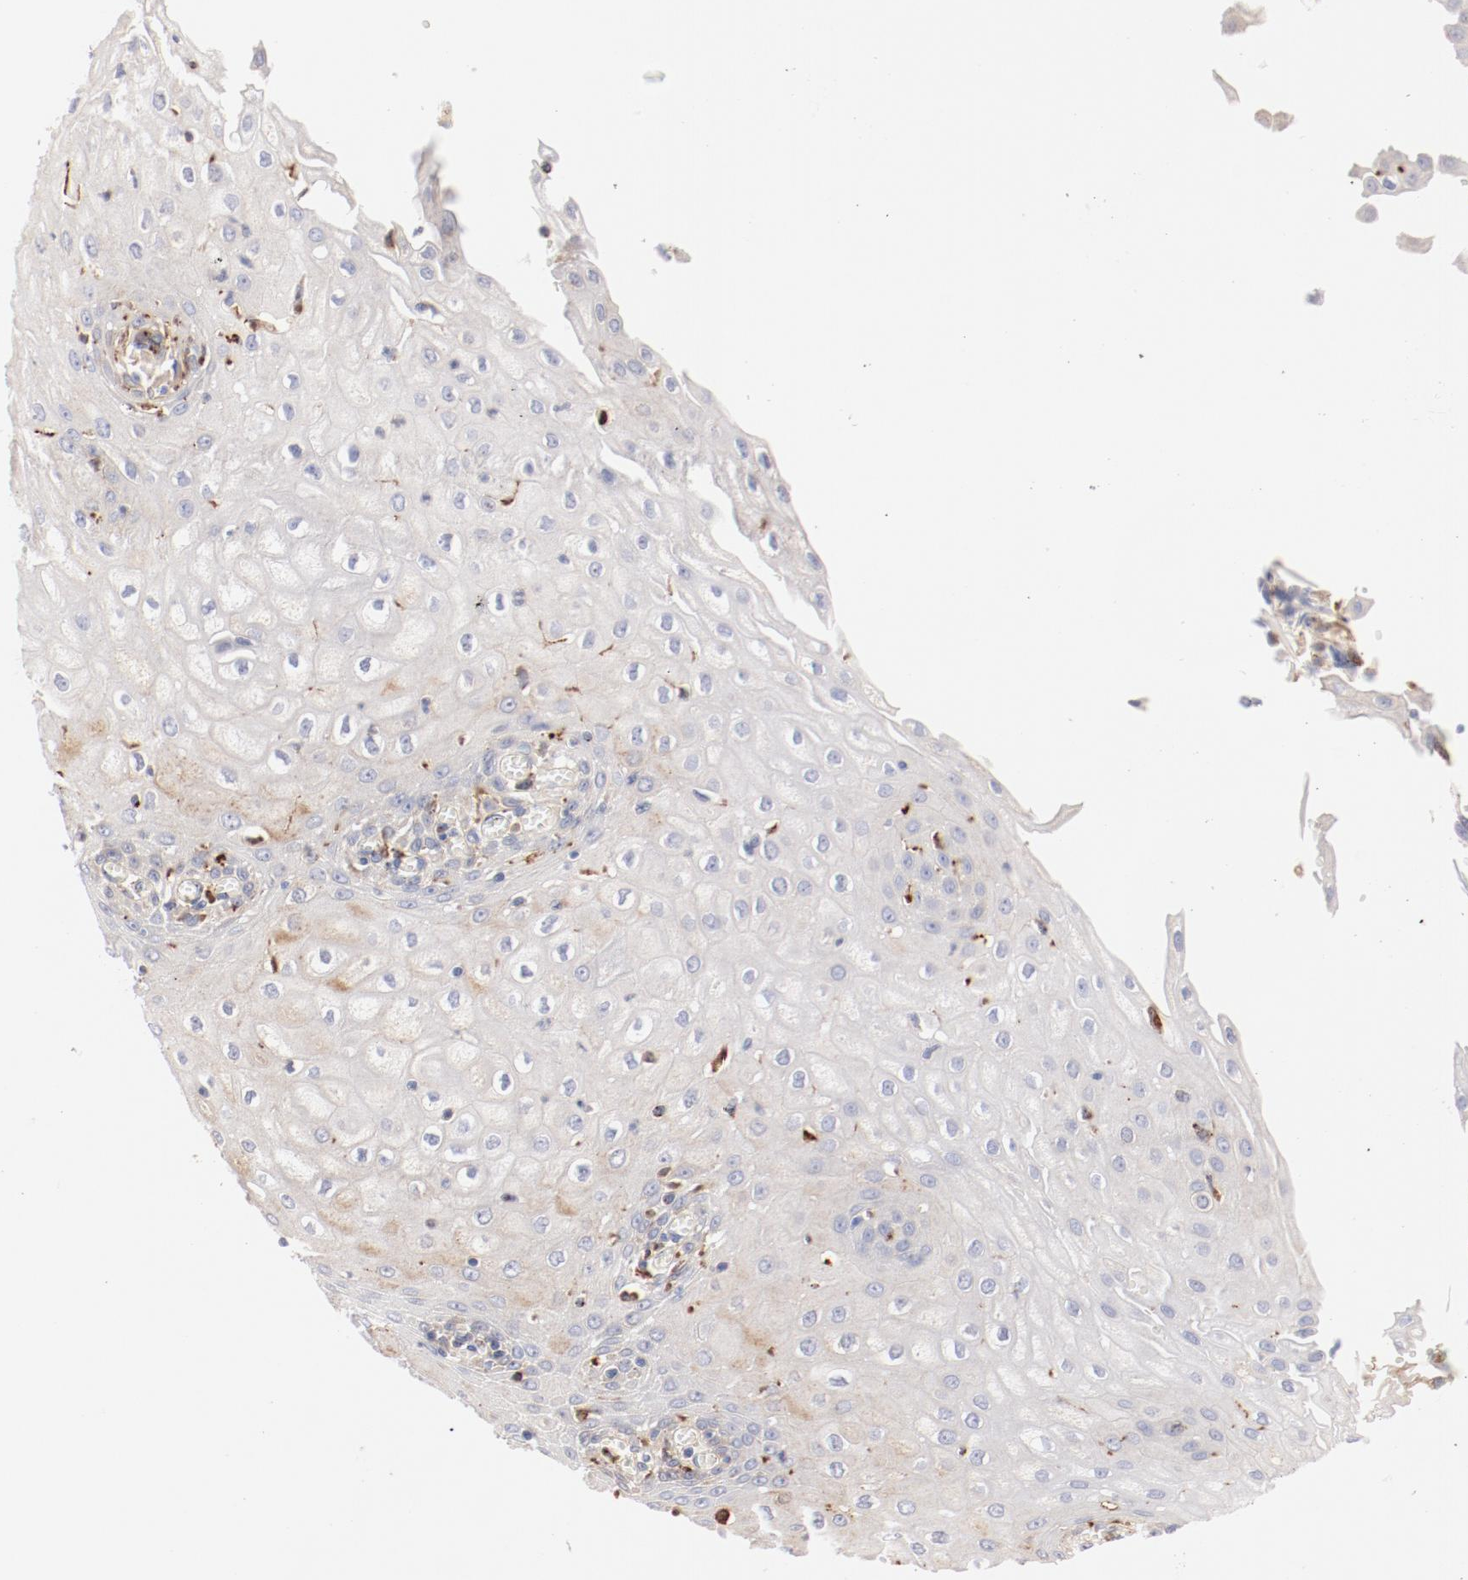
{"staining": {"intensity": "negative", "quantity": "none", "location": "none"}, "tissue": "esophagus", "cell_type": "Squamous epithelial cells", "image_type": "normal", "snomed": [{"axis": "morphology", "description": "Normal tissue, NOS"}, {"axis": "morphology", "description": "Squamous cell carcinoma, NOS"}, {"axis": "topography", "description": "Esophagus"}], "caption": "Esophagus stained for a protein using immunohistochemistry exhibits no expression squamous epithelial cells.", "gene": "CTSH", "patient": {"sex": "male", "age": 65}}